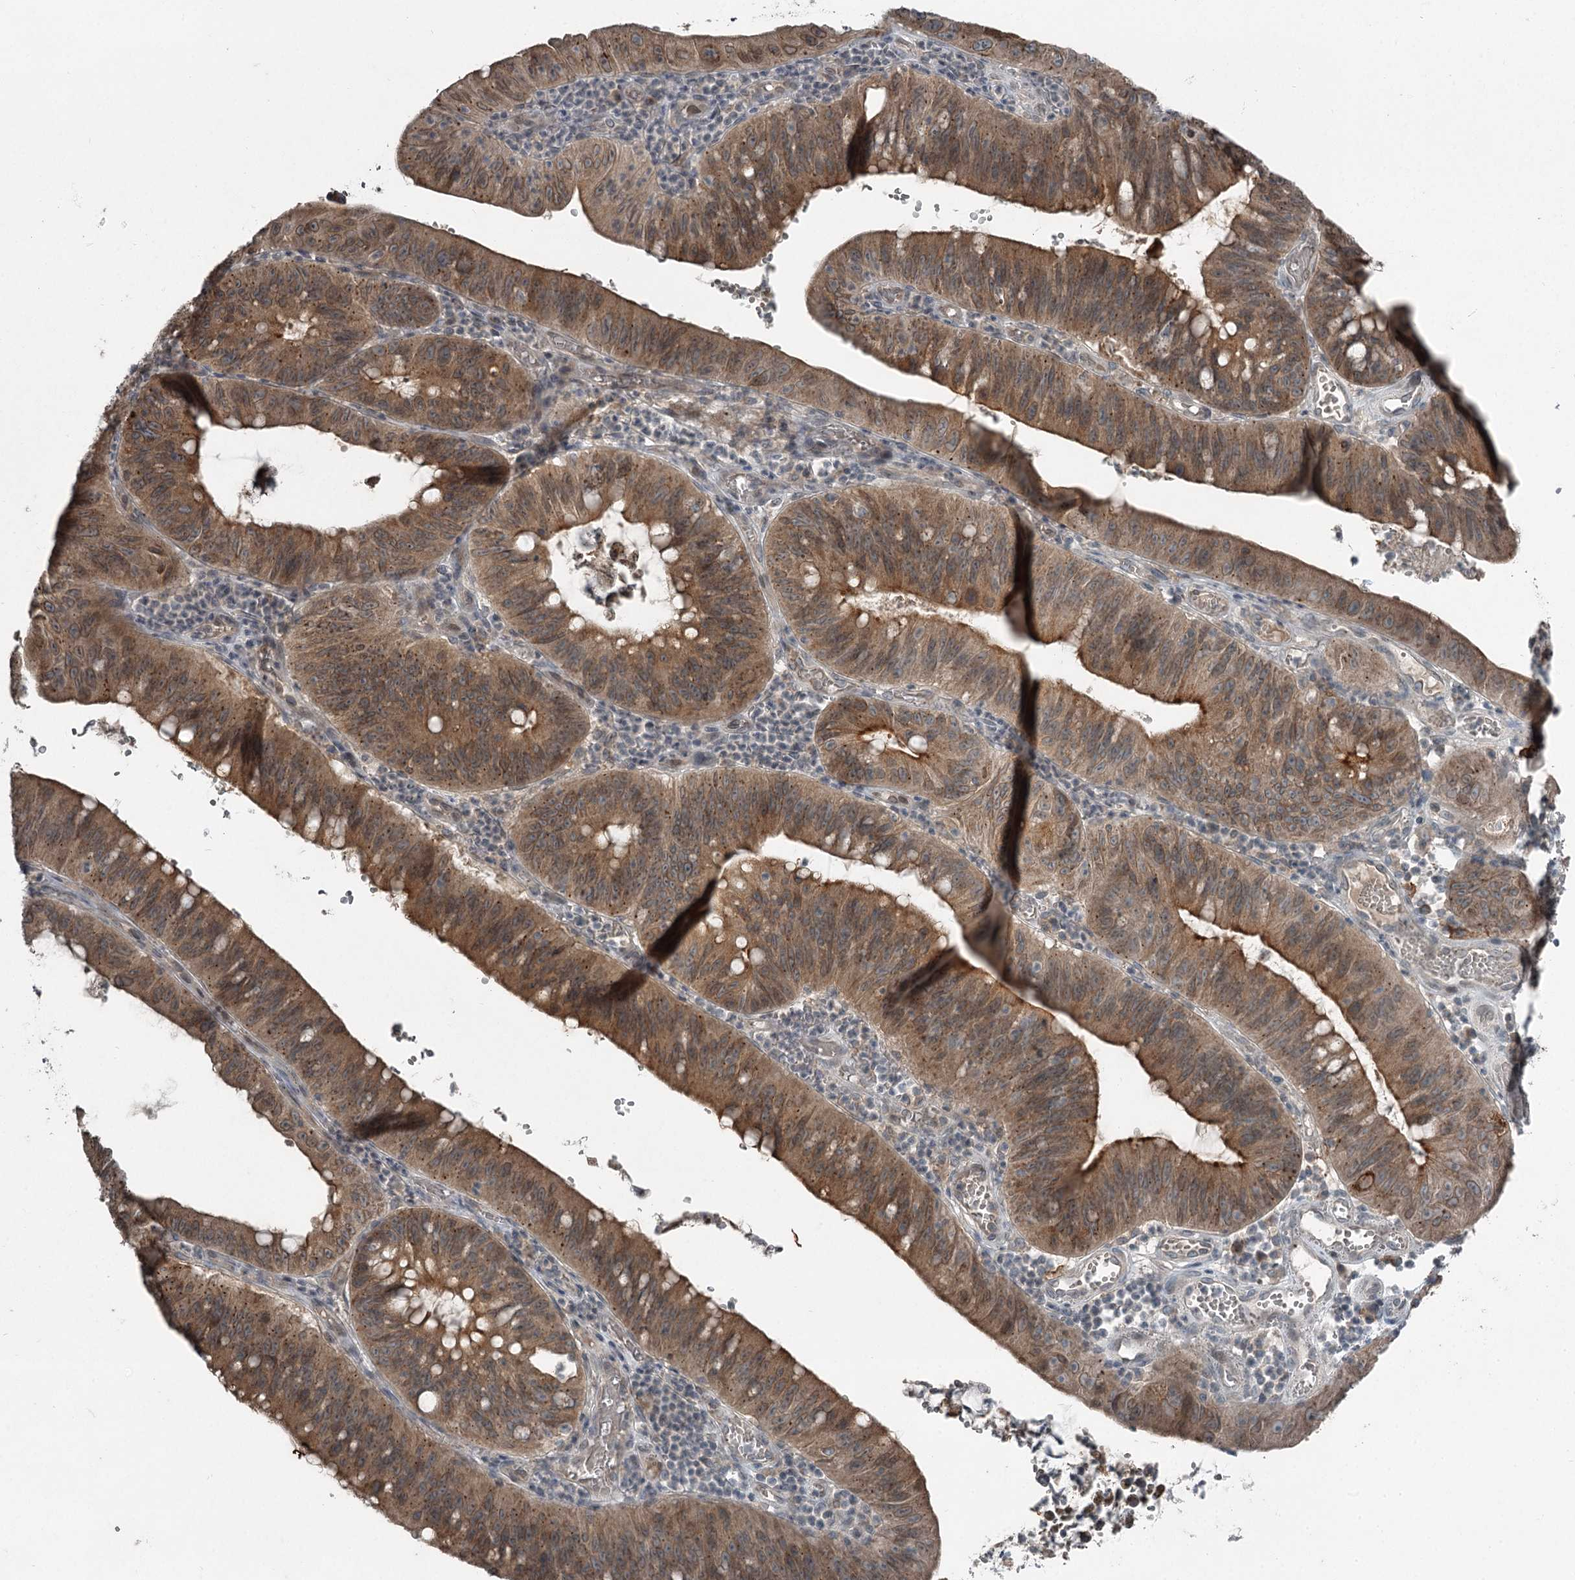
{"staining": {"intensity": "moderate", "quantity": ">75%", "location": "cytoplasmic/membranous"}, "tissue": "stomach cancer", "cell_type": "Tumor cells", "image_type": "cancer", "snomed": [{"axis": "morphology", "description": "Adenocarcinoma, NOS"}, {"axis": "topography", "description": "Stomach"}], "caption": "Immunohistochemical staining of human stomach adenocarcinoma shows medium levels of moderate cytoplasmic/membranous protein expression in about >75% of tumor cells.", "gene": "SLC39A8", "patient": {"sex": "male", "age": 59}}